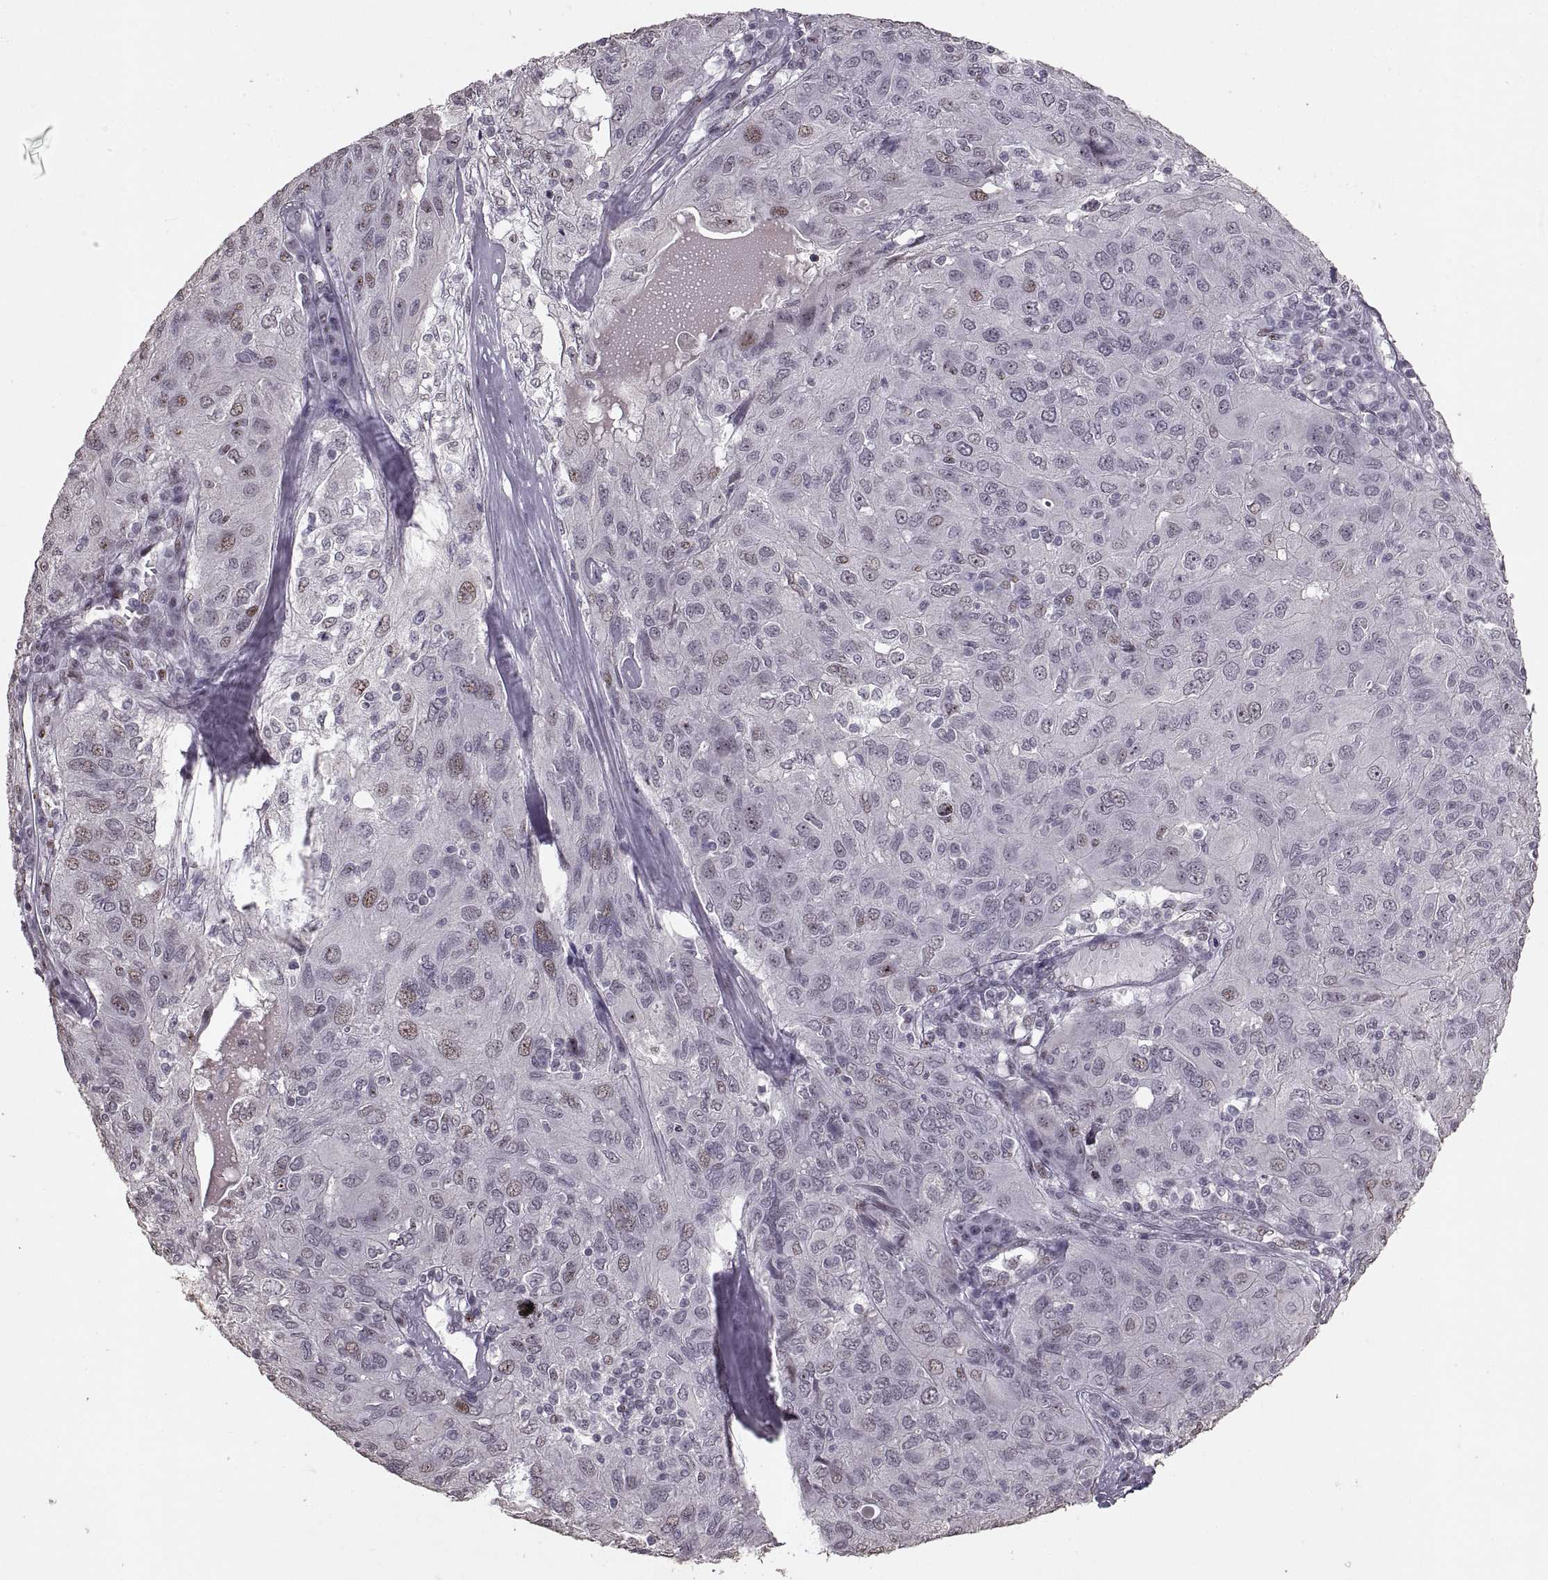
{"staining": {"intensity": "negative", "quantity": "none", "location": "none"}, "tissue": "ovarian cancer", "cell_type": "Tumor cells", "image_type": "cancer", "snomed": [{"axis": "morphology", "description": "Carcinoma, endometroid"}, {"axis": "topography", "description": "Ovary"}], "caption": "Tumor cells are negative for brown protein staining in ovarian endometroid carcinoma. The staining was performed using DAB to visualize the protein expression in brown, while the nuclei were stained in blue with hematoxylin (Magnification: 20x).", "gene": "PALS1", "patient": {"sex": "female", "age": 50}}